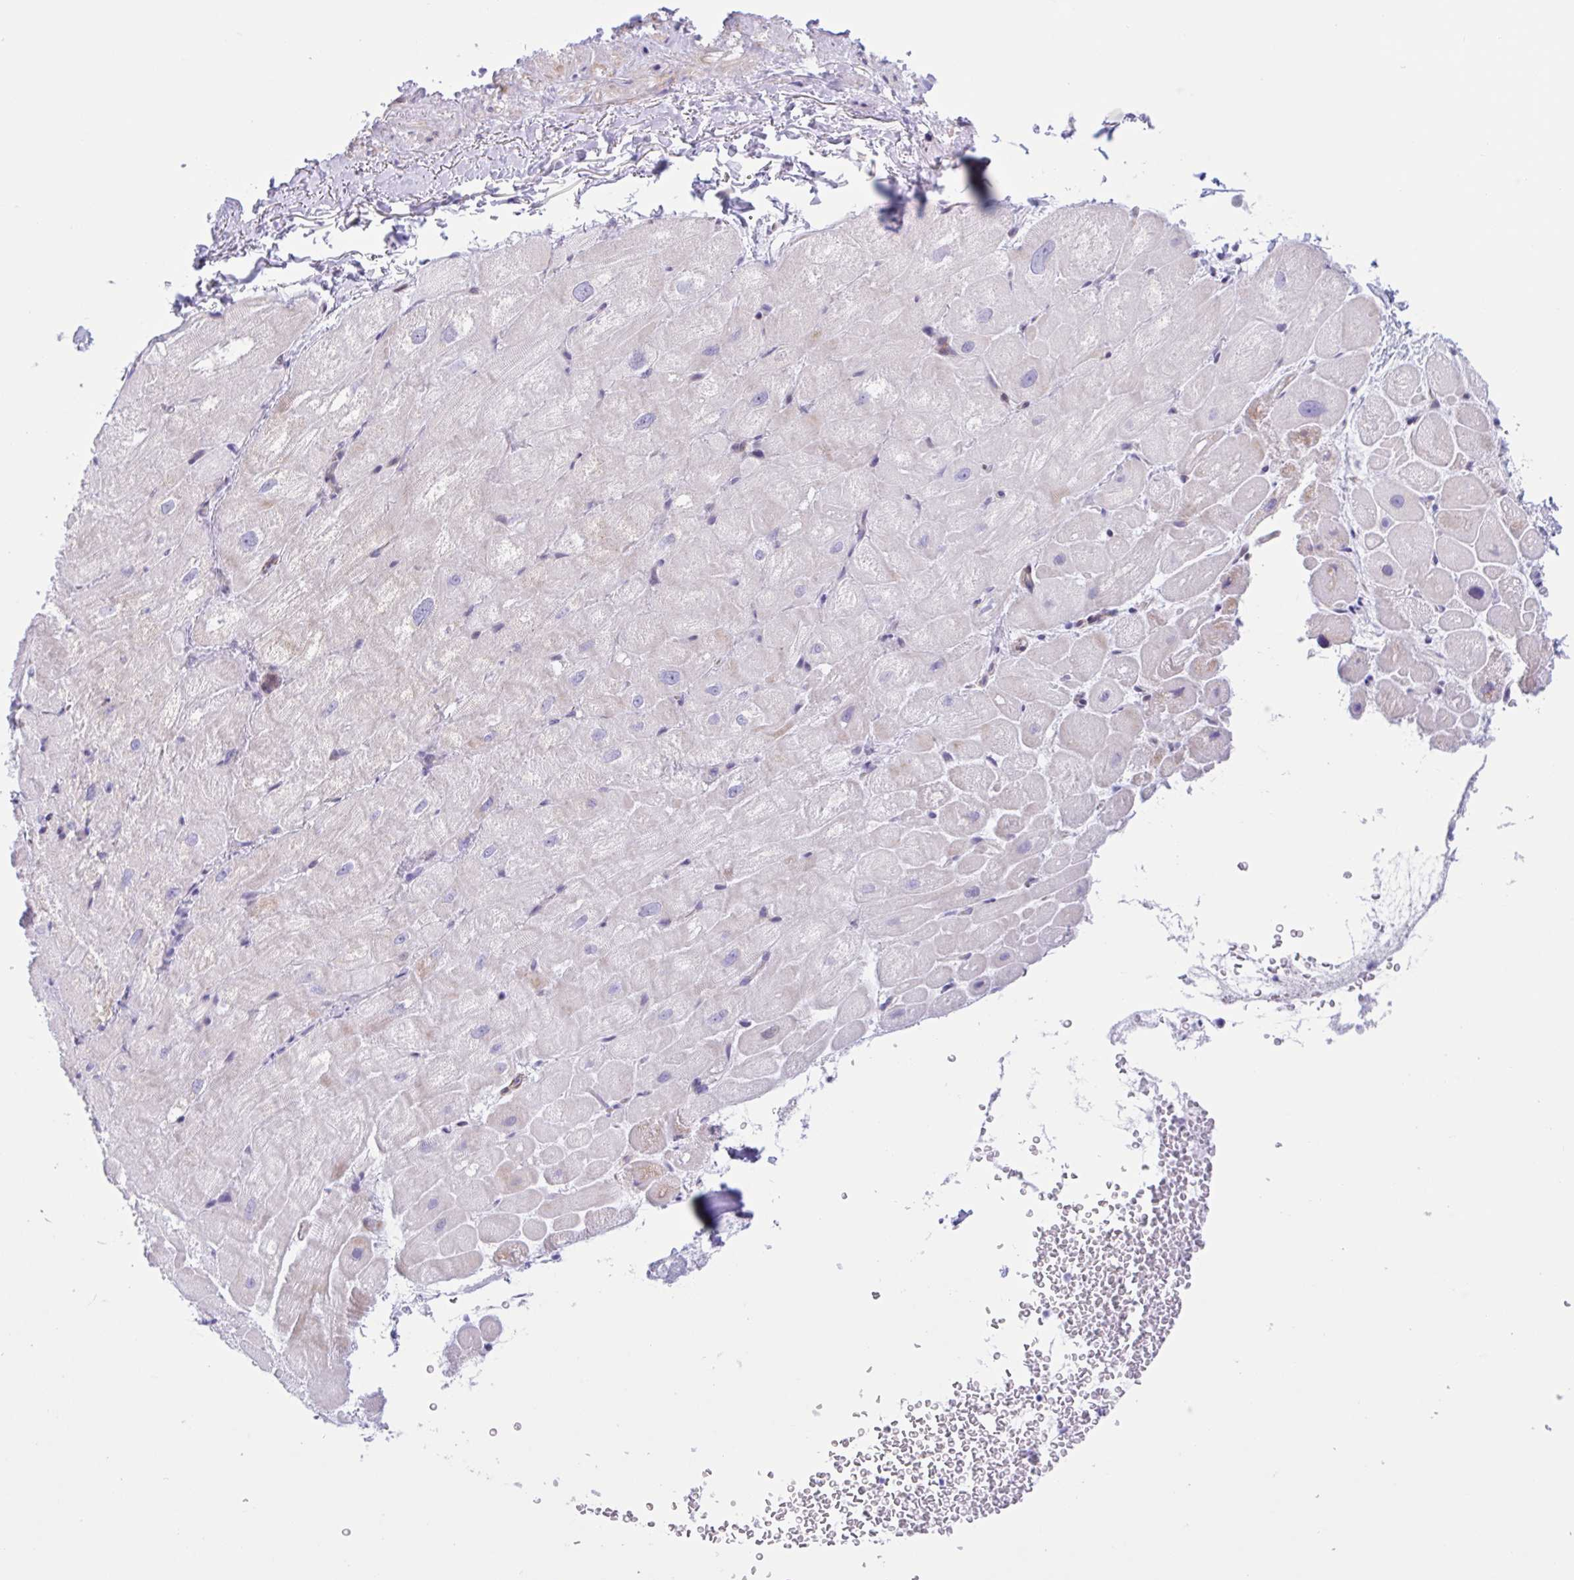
{"staining": {"intensity": "weak", "quantity": "<25%", "location": "cytoplasmic/membranous"}, "tissue": "heart muscle", "cell_type": "Cardiomyocytes", "image_type": "normal", "snomed": [{"axis": "morphology", "description": "Normal tissue, NOS"}, {"axis": "topography", "description": "Heart"}], "caption": "This is an immunohistochemistry photomicrograph of normal heart muscle. There is no positivity in cardiomyocytes.", "gene": "AHCYL2", "patient": {"sex": "male", "age": 62}}